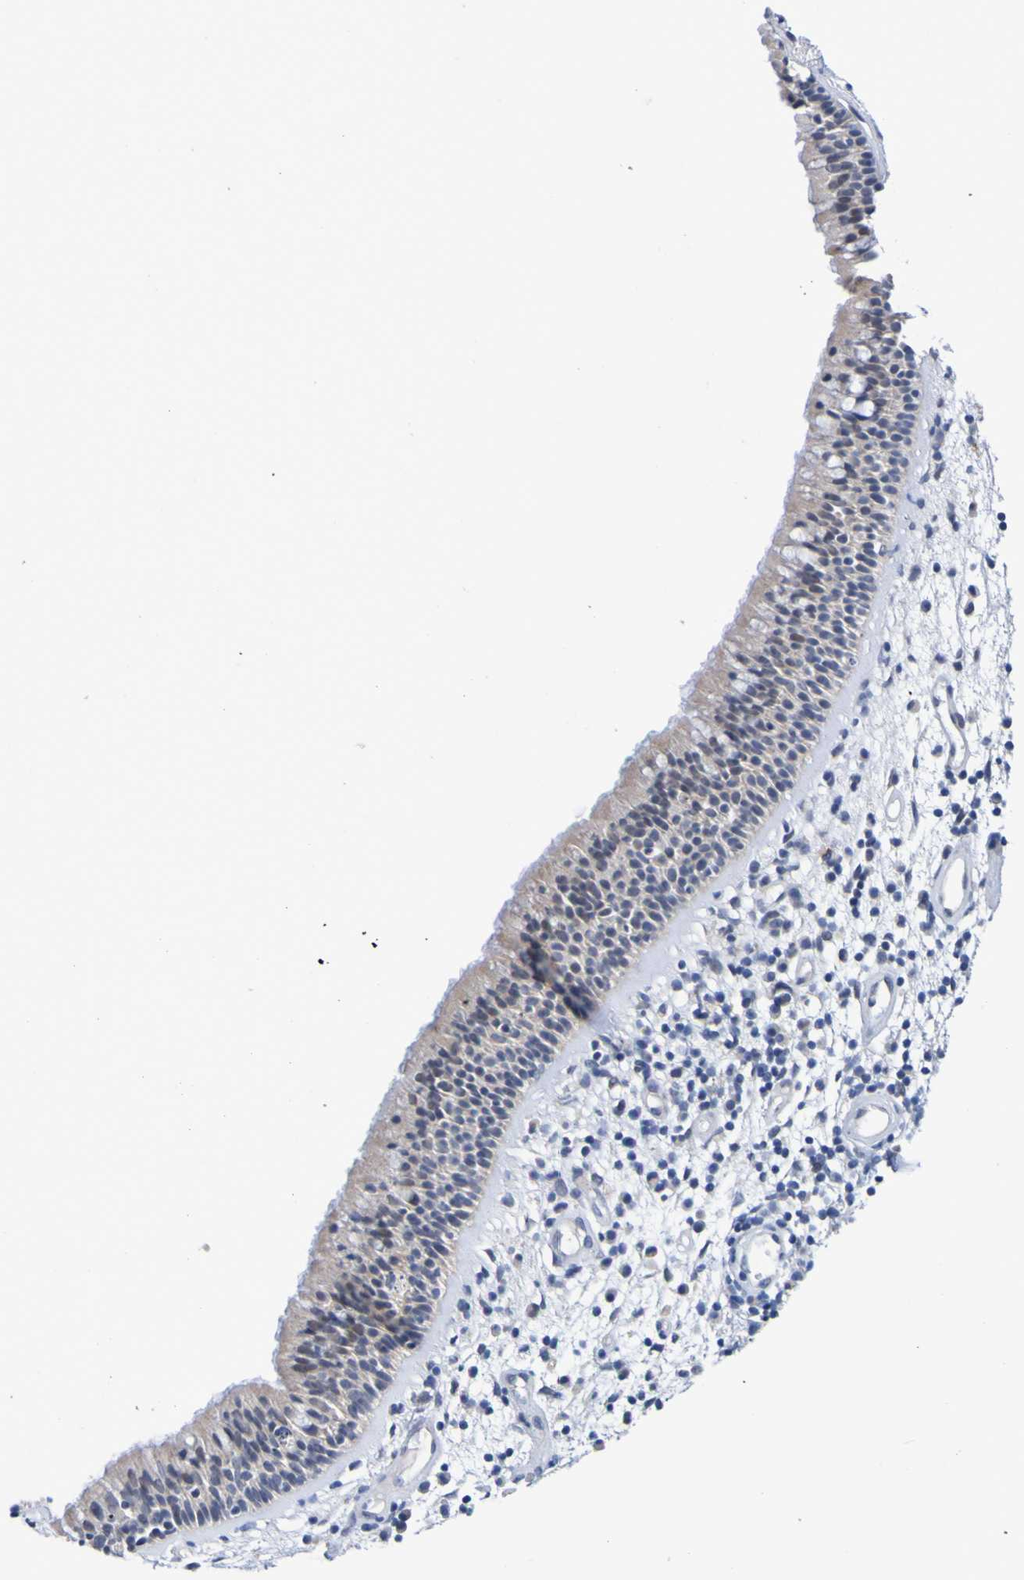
{"staining": {"intensity": "moderate", "quantity": "<25%", "location": "cytoplasmic/membranous"}, "tissue": "nasopharynx", "cell_type": "Respiratory epithelial cells", "image_type": "normal", "snomed": [{"axis": "morphology", "description": "Normal tissue, NOS"}, {"axis": "morphology", "description": "Inflammation, NOS"}, {"axis": "topography", "description": "Nasopharynx"}], "caption": "Protein staining by immunohistochemistry demonstrates moderate cytoplasmic/membranous positivity in approximately <25% of respiratory epithelial cells in normal nasopharynx. The staining was performed using DAB (3,3'-diaminobenzidine), with brown indicating positive protein expression. Nuclei are stained blue with hematoxylin.", "gene": "VMA21", "patient": {"sex": "male", "age": 48}}